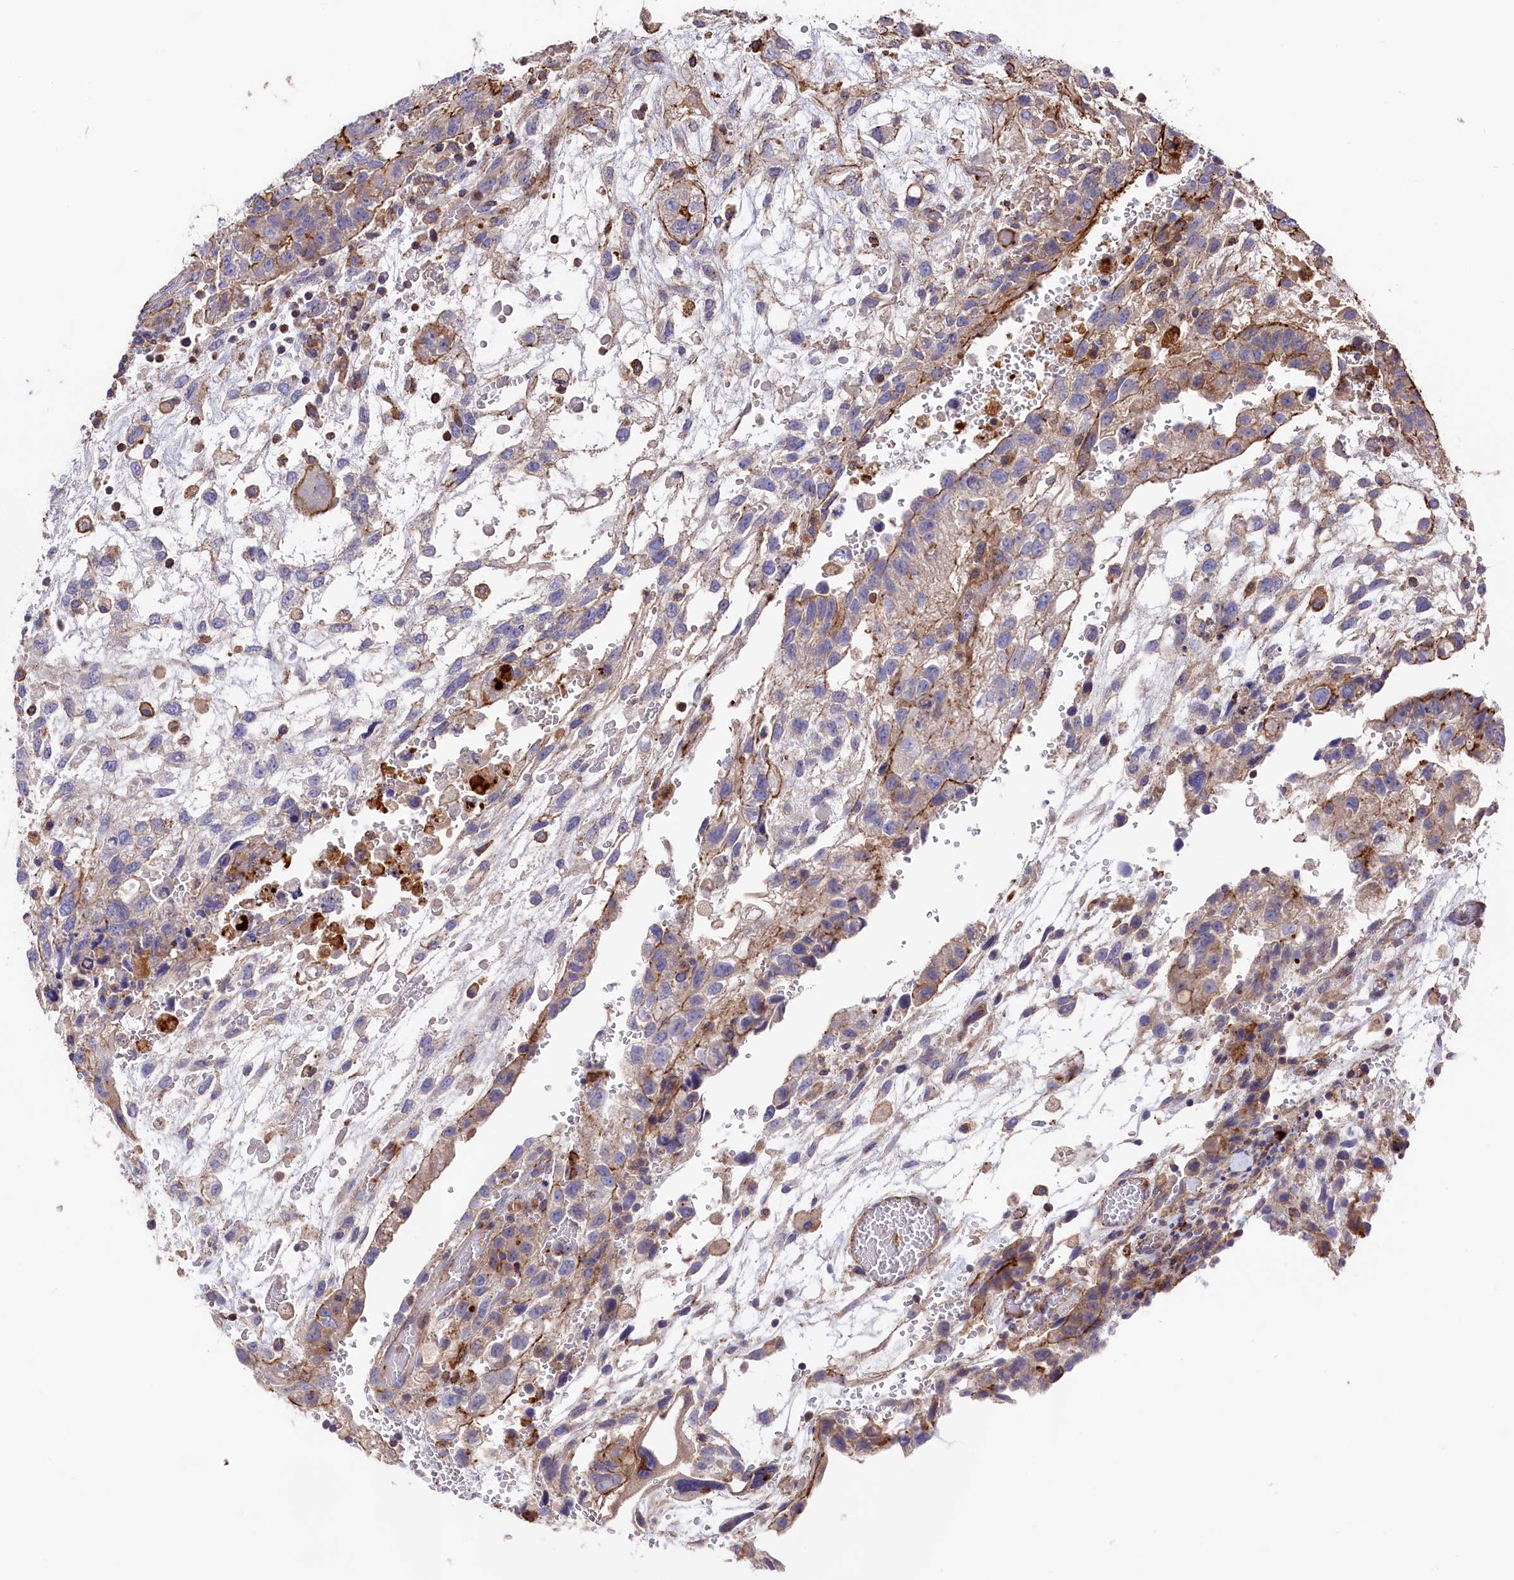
{"staining": {"intensity": "moderate", "quantity": "<25%", "location": "cytoplasmic/membranous"}, "tissue": "testis cancer", "cell_type": "Tumor cells", "image_type": "cancer", "snomed": [{"axis": "morphology", "description": "Carcinoma, Embryonal, NOS"}, {"axis": "topography", "description": "Testis"}], "caption": "Immunohistochemical staining of testis cancer demonstrates moderate cytoplasmic/membranous protein expression in about <25% of tumor cells. The staining is performed using DAB (3,3'-diaminobenzidine) brown chromogen to label protein expression. The nuclei are counter-stained blue using hematoxylin.", "gene": "RAPSN", "patient": {"sex": "male", "age": 36}}